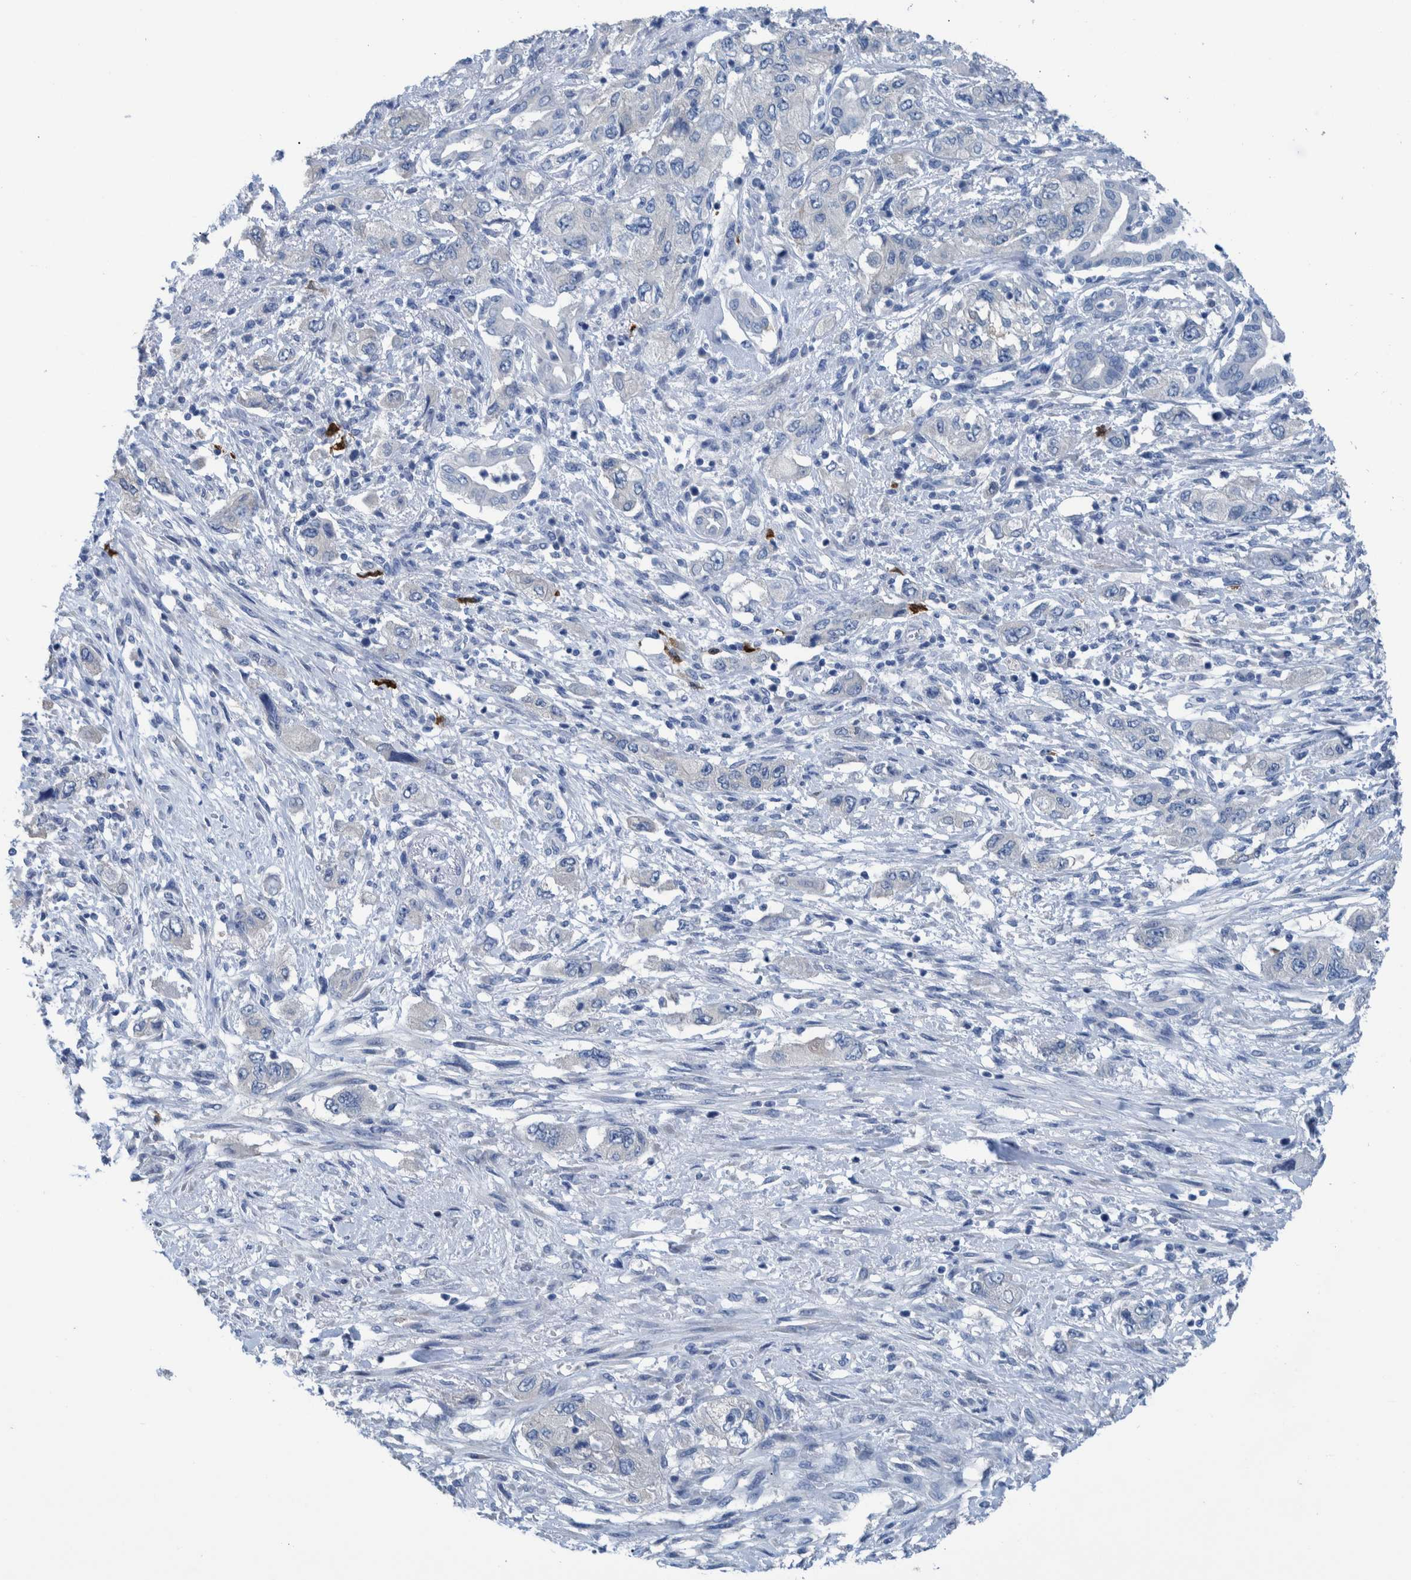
{"staining": {"intensity": "negative", "quantity": "none", "location": "none"}, "tissue": "pancreatic cancer", "cell_type": "Tumor cells", "image_type": "cancer", "snomed": [{"axis": "morphology", "description": "Adenocarcinoma, NOS"}, {"axis": "topography", "description": "Pancreas"}], "caption": "There is no significant positivity in tumor cells of pancreatic adenocarcinoma. (DAB (3,3'-diaminobenzidine) IHC with hematoxylin counter stain).", "gene": "IDO1", "patient": {"sex": "female", "age": 73}}